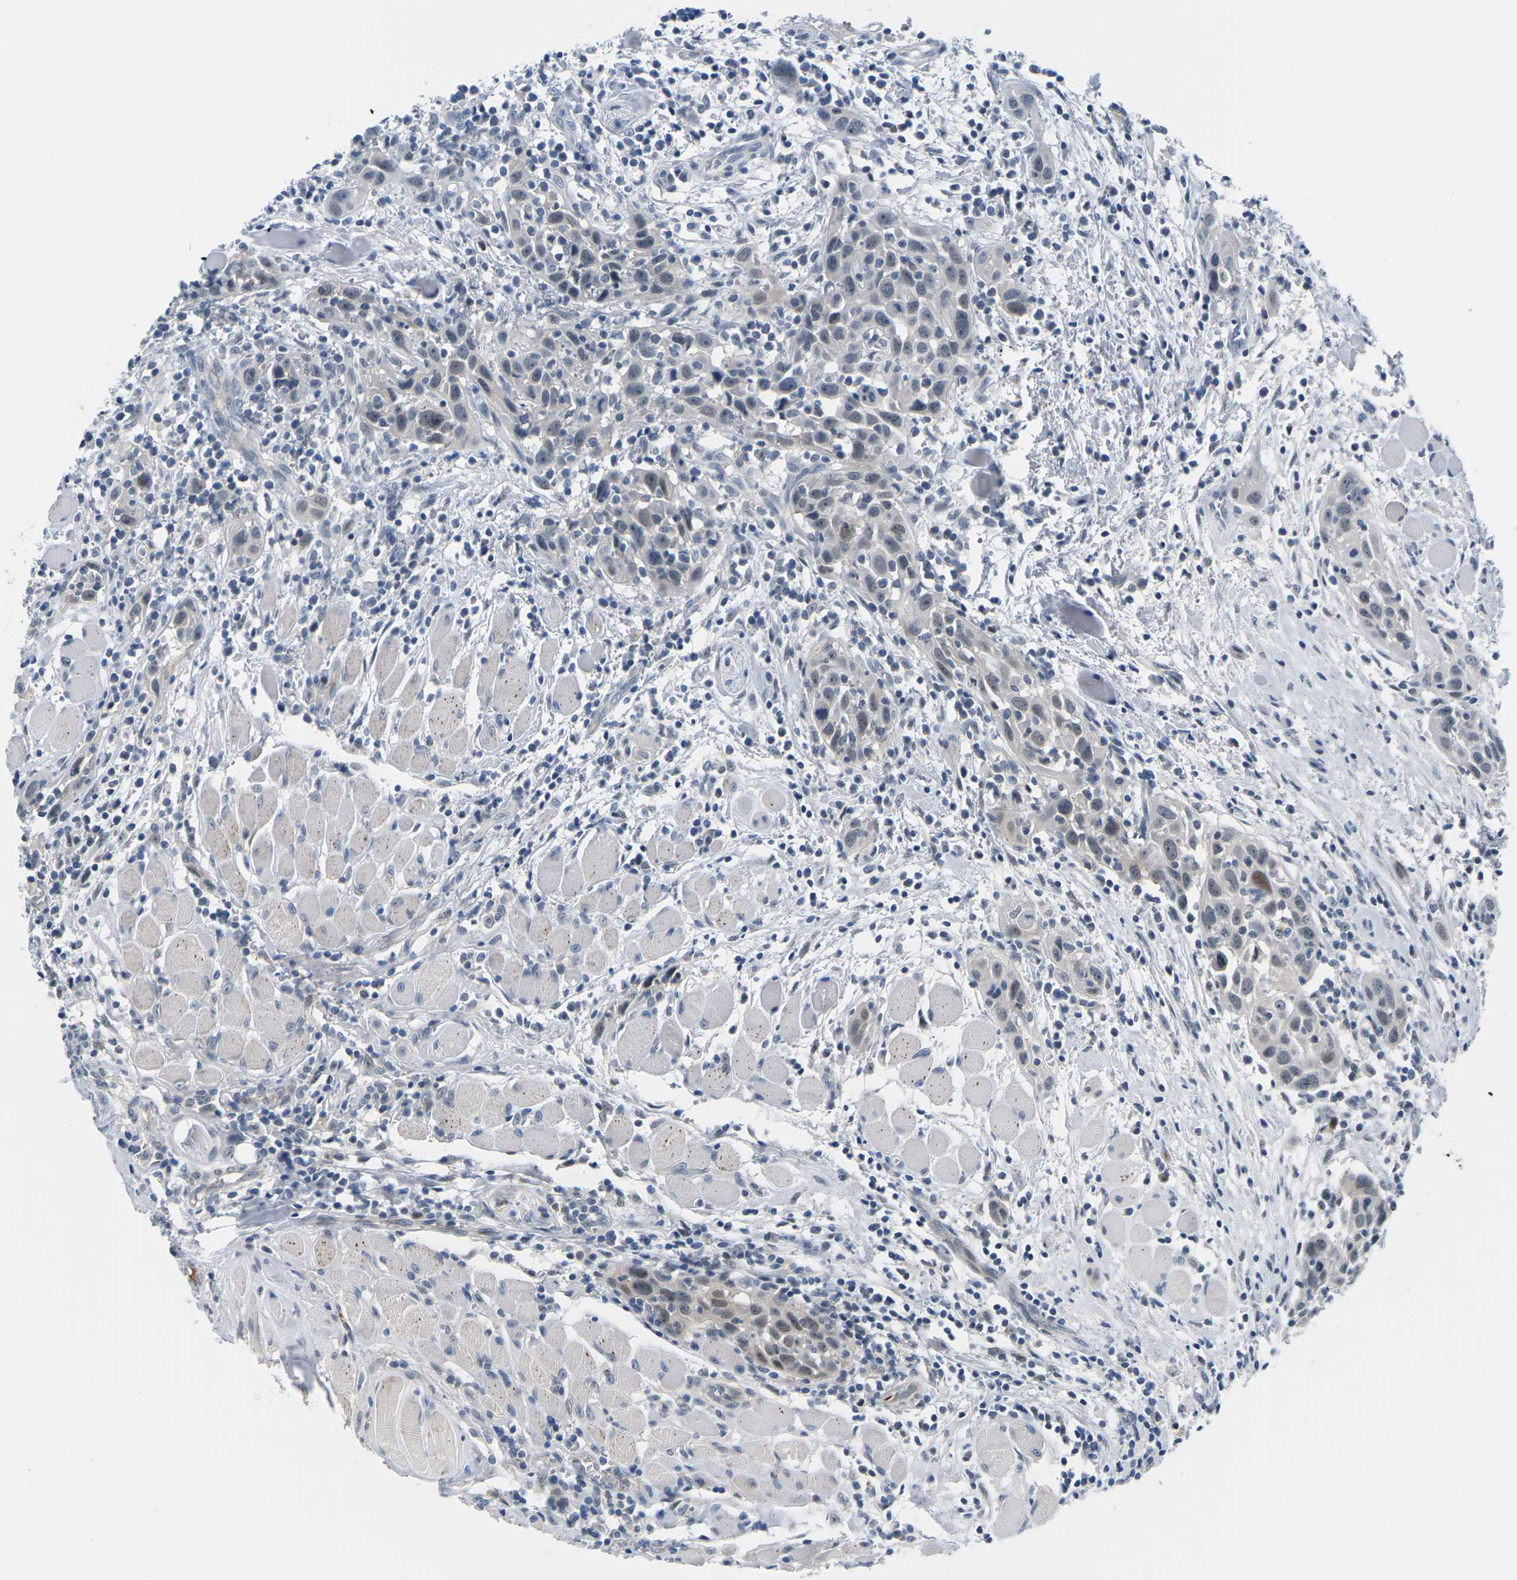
{"staining": {"intensity": "moderate", "quantity": "25%-75%", "location": "nuclear"}, "tissue": "head and neck cancer", "cell_type": "Tumor cells", "image_type": "cancer", "snomed": [{"axis": "morphology", "description": "Squamous cell carcinoma, NOS"}, {"axis": "topography", "description": "Oral tissue"}, {"axis": "topography", "description": "Head-Neck"}], "caption": "Head and neck cancer (squamous cell carcinoma) tissue reveals moderate nuclear expression in approximately 25%-75% of tumor cells", "gene": "PKP2", "patient": {"sex": "female", "age": 50}}